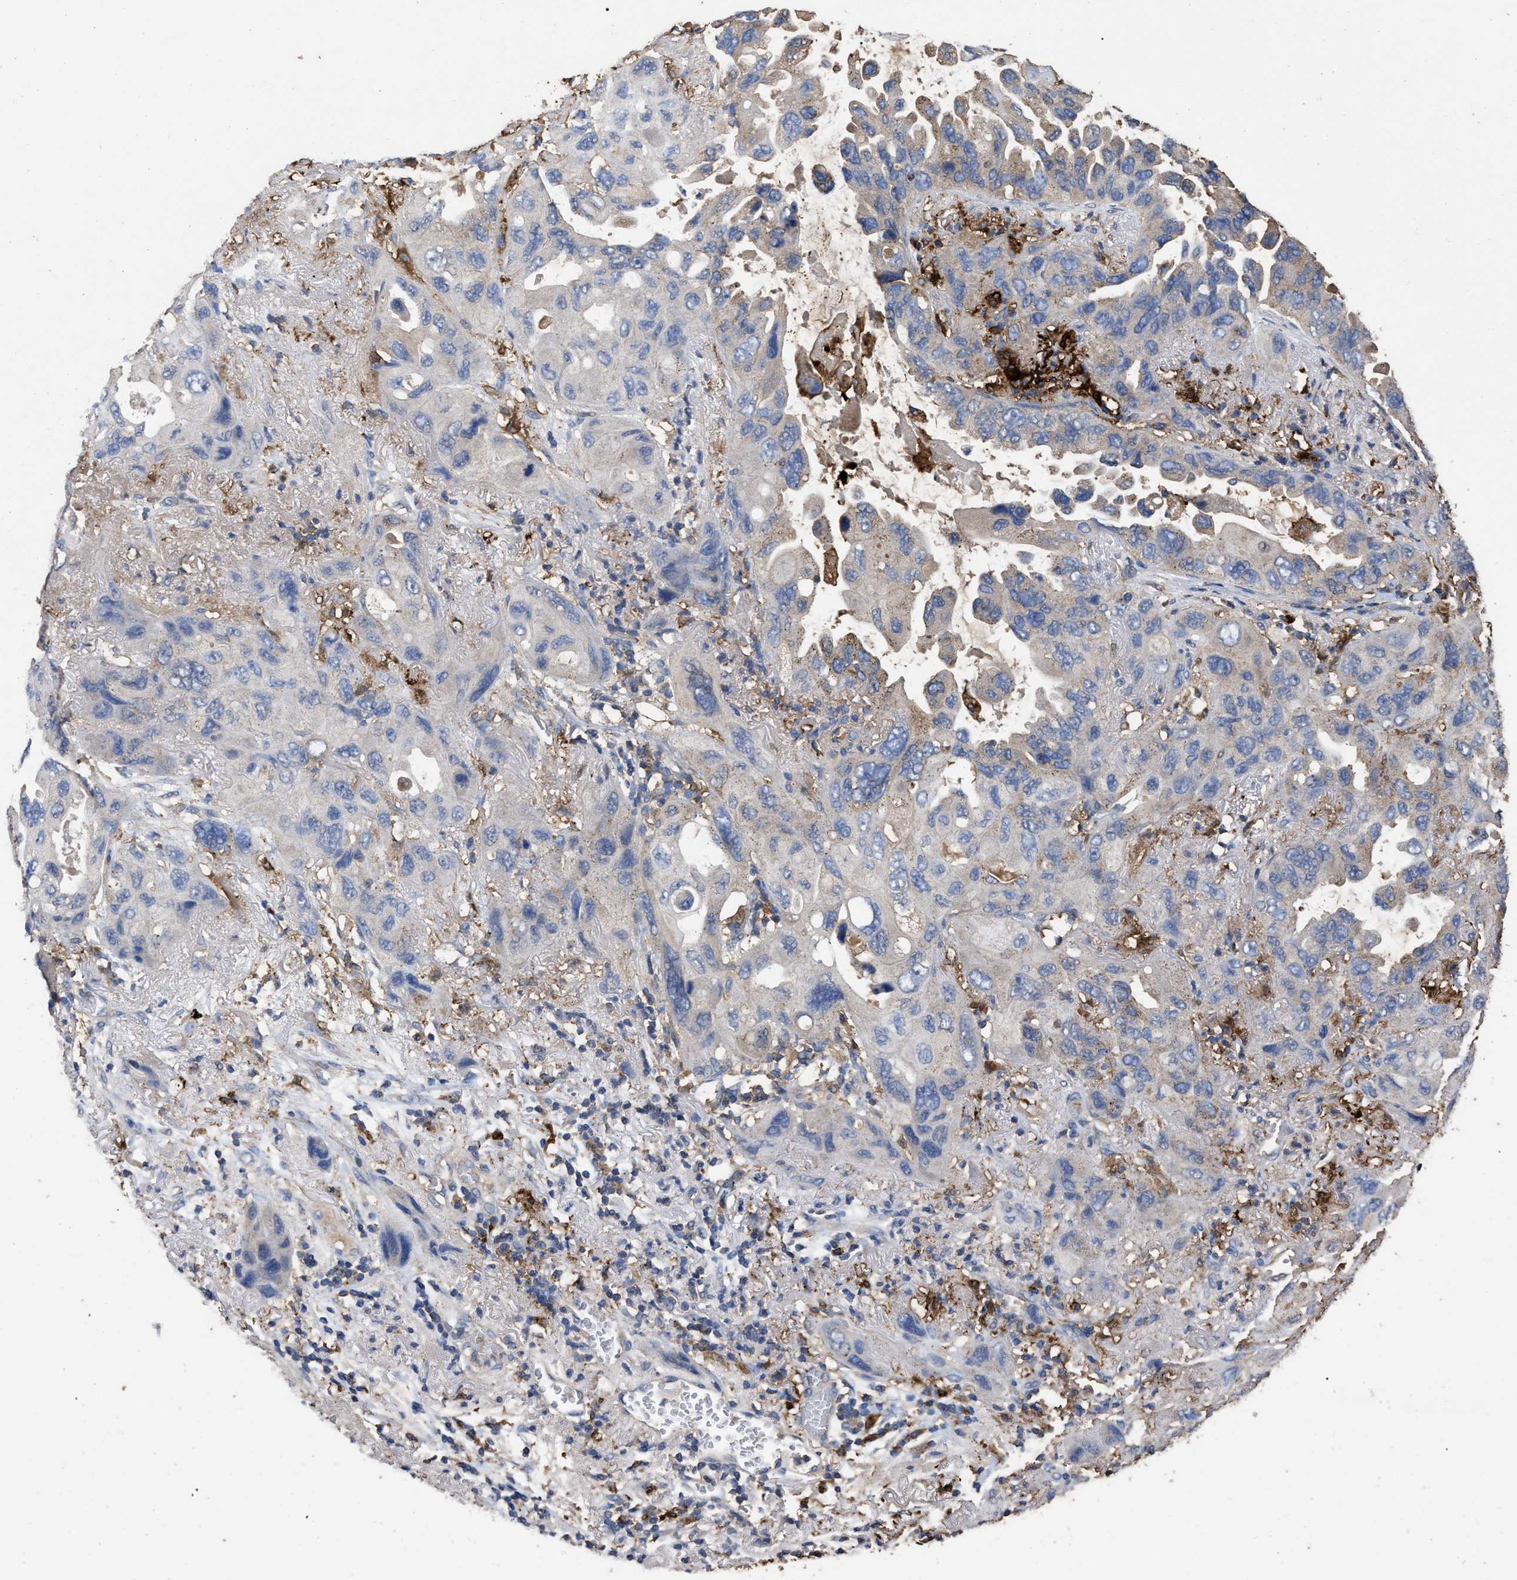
{"staining": {"intensity": "weak", "quantity": "<25%", "location": "cytoplasmic/membranous"}, "tissue": "lung cancer", "cell_type": "Tumor cells", "image_type": "cancer", "snomed": [{"axis": "morphology", "description": "Squamous cell carcinoma, NOS"}, {"axis": "topography", "description": "Lung"}], "caption": "Human squamous cell carcinoma (lung) stained for a protein using IHC reveals no expression in tumor cells.", "gene": "GPR179", "patient": {"sex": "female", "age": 73}}